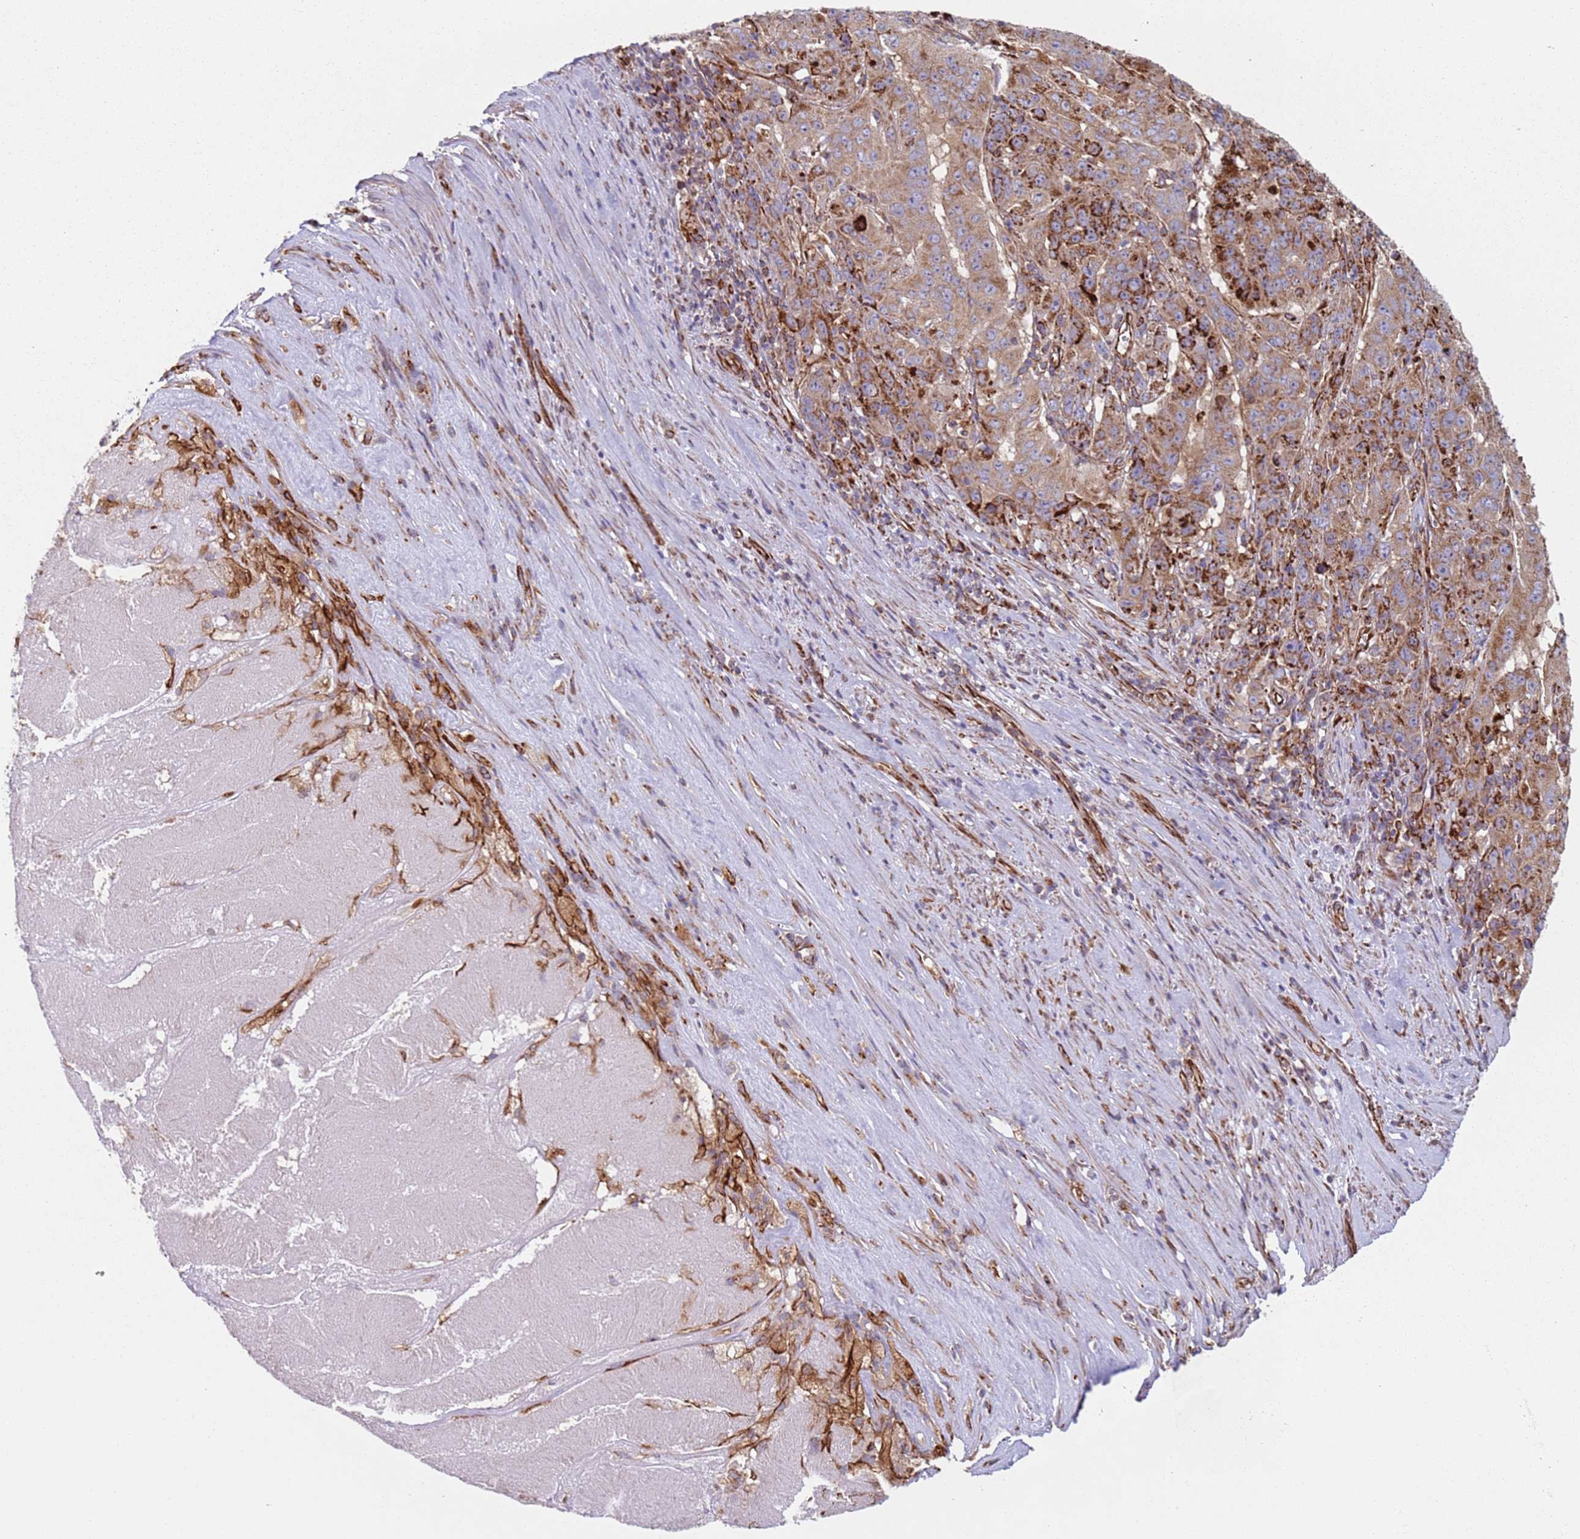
{"staining": {"intensity": "moderate", "quantity": ">75%", "location": "cytoplasmic/membranous"}, "tissue": "pancreatic cancer", "cell_type": "Tumor cells", "image_type": "cancer", "snomed": [{"axis": "morphology", "description": "Adenocarcinoma, NOS"}, {"axis": "topography", "description": "Pancreas"}], "caption": "Immunohistochemical staining of pancreatic cancer displays moderate cytoplasmic/membranous protein staining in about >75% of tumor cells. The staining is performed using DAB (3,3'-diaminobenzidine) brown chromogen to label protein expression. The nuclei are counter-stained blue using hematoxylin.", "gene": "SNAPIN", "patient": {"sex": "male", "age": 63}}